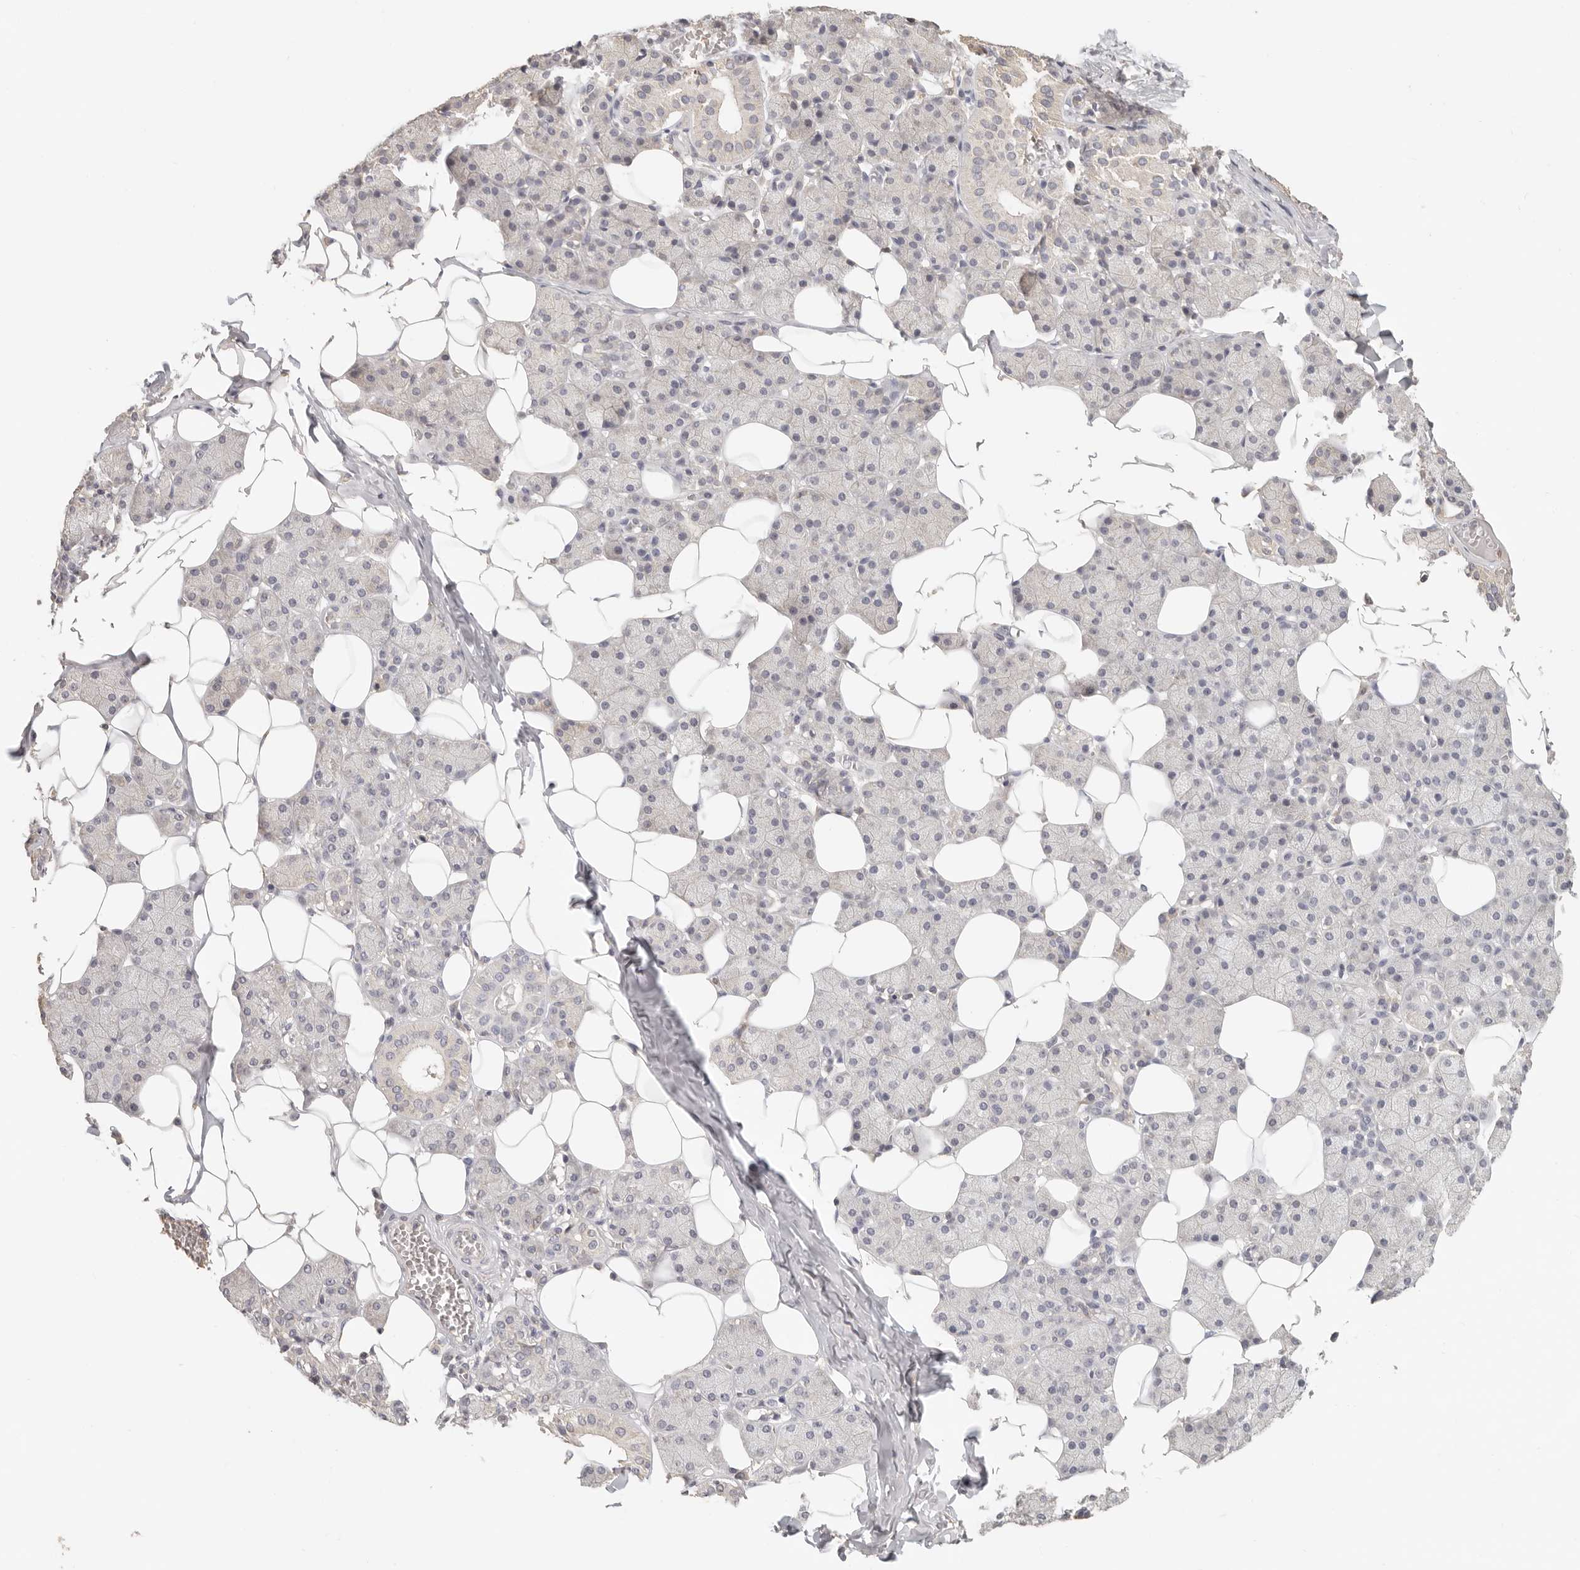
{"staining": {"intensity": "weak", "quantity": "<25%", "location": "cytoplasmic/membranous"}, "tissue": "salivary gland", "cell_type": "Glandular cells", "image_type": "normal", "snomed": [{"axis": "morphology", "description": "Normal tissue, NOS"}, {"axis": "topography", "description": "Salivary gland"}], "caption": "This is an immunohistochemistry (IHC) micrograph of benign human salivary gland. There is no positivity in glandular cells.", "gene": "CSK", "patient": {"sex": "female", "age": 33}}